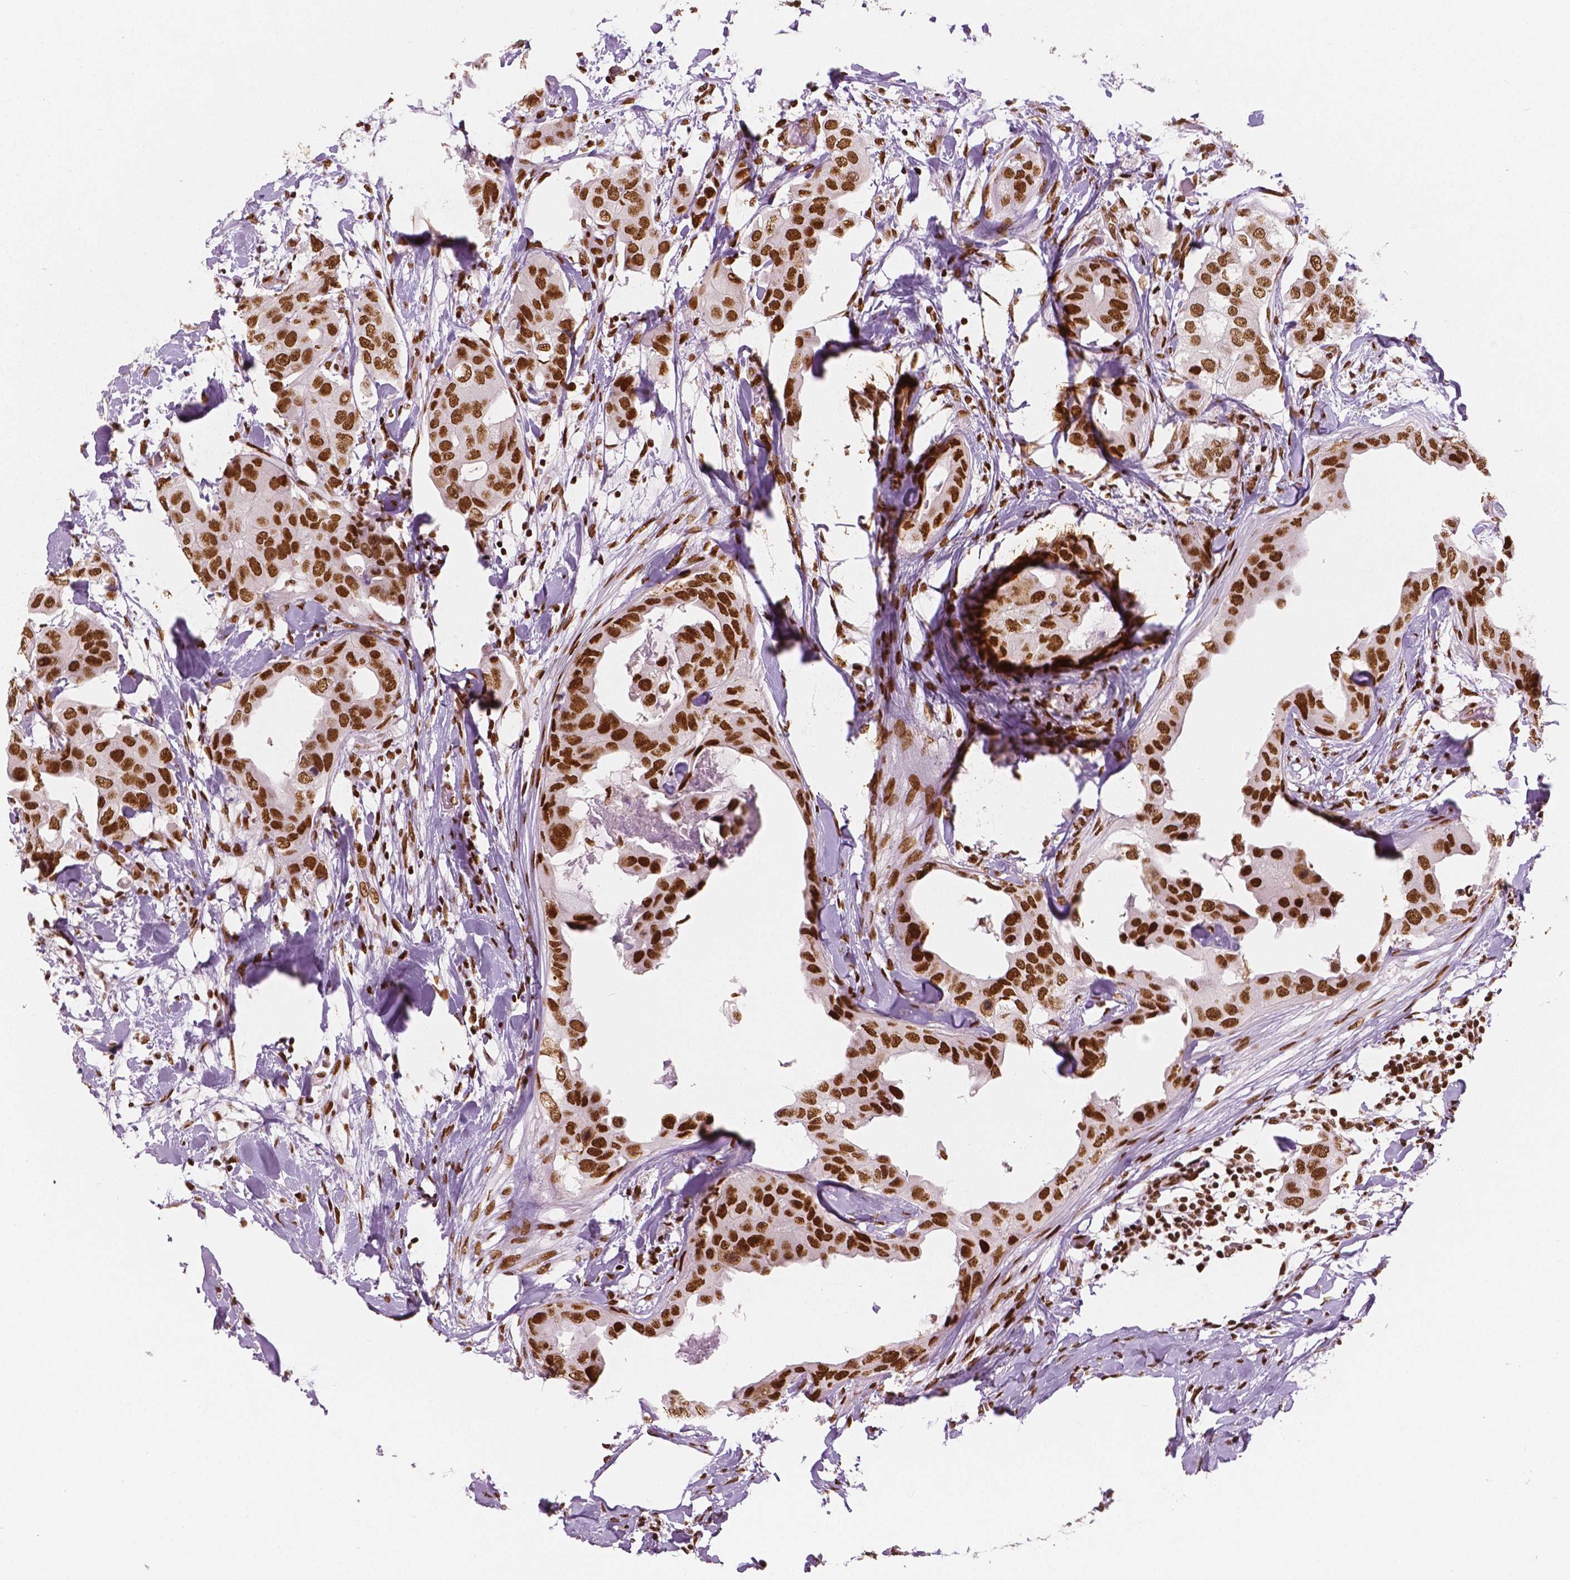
{"staining": {"intensity": "strong", "quantity": ">75%", "location": "nuclear"}, "tissue": "breast cancer", "cell_type": "Tumor cells", "image_type": "cancer", "snomed": [{"axis": "morphology", "description": "Normal tissue, NOS"}, {"axis": "morphology", "description": "Duct carcinoma"}, {"axis": "topography", "description": "Breast"}], "caption": "Immunohistochemistry (IHC) of human breast cancer displays high levels of strong nuclear staining in about >75% of tumor cells.", "gene": "BRD4", "patient": {"sex": "female", "age": 40}}